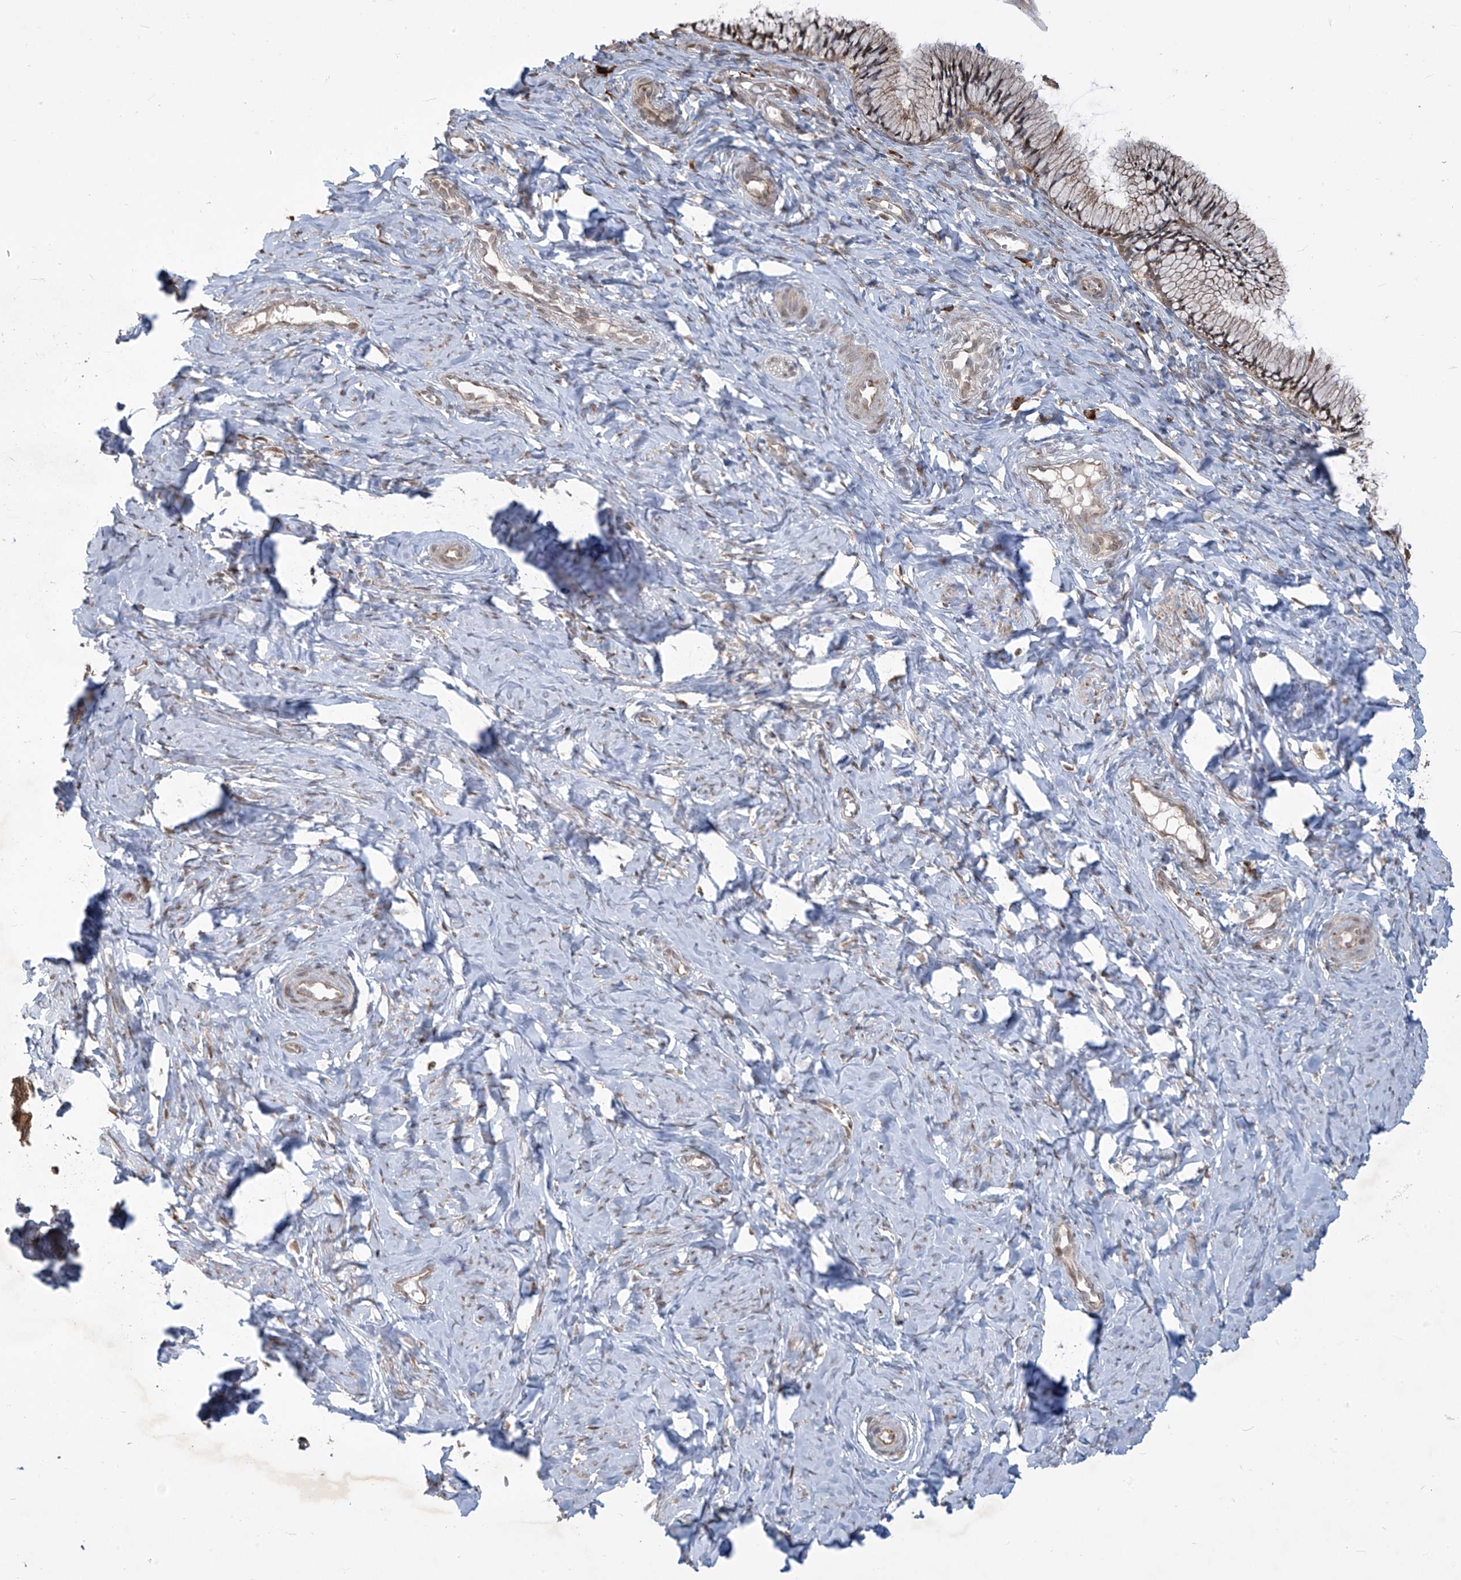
{"staining": {"intensity": "weak", "quantity": ">75%", "location": "cytoplasmic/membranous"}, "tissue": "cervix", "cell_type": "Glandular cells", "image_type": "normal", "snomed": [{"axis": "morphology", "description": "Normal tissue, NOS"}, {"axis": "topography", "description": "Cervix"}], "caption": "This image reveals benign cervix stained with immunohistochemistry (IHC) to label a protein in brown. The cytoplasmic/membranous of glandular cells show weak positivity for the protein. Nuclei are counter-stained blue.", "gene": "PLEKHM3", "patient": {"sex": "female", "age": 27}}